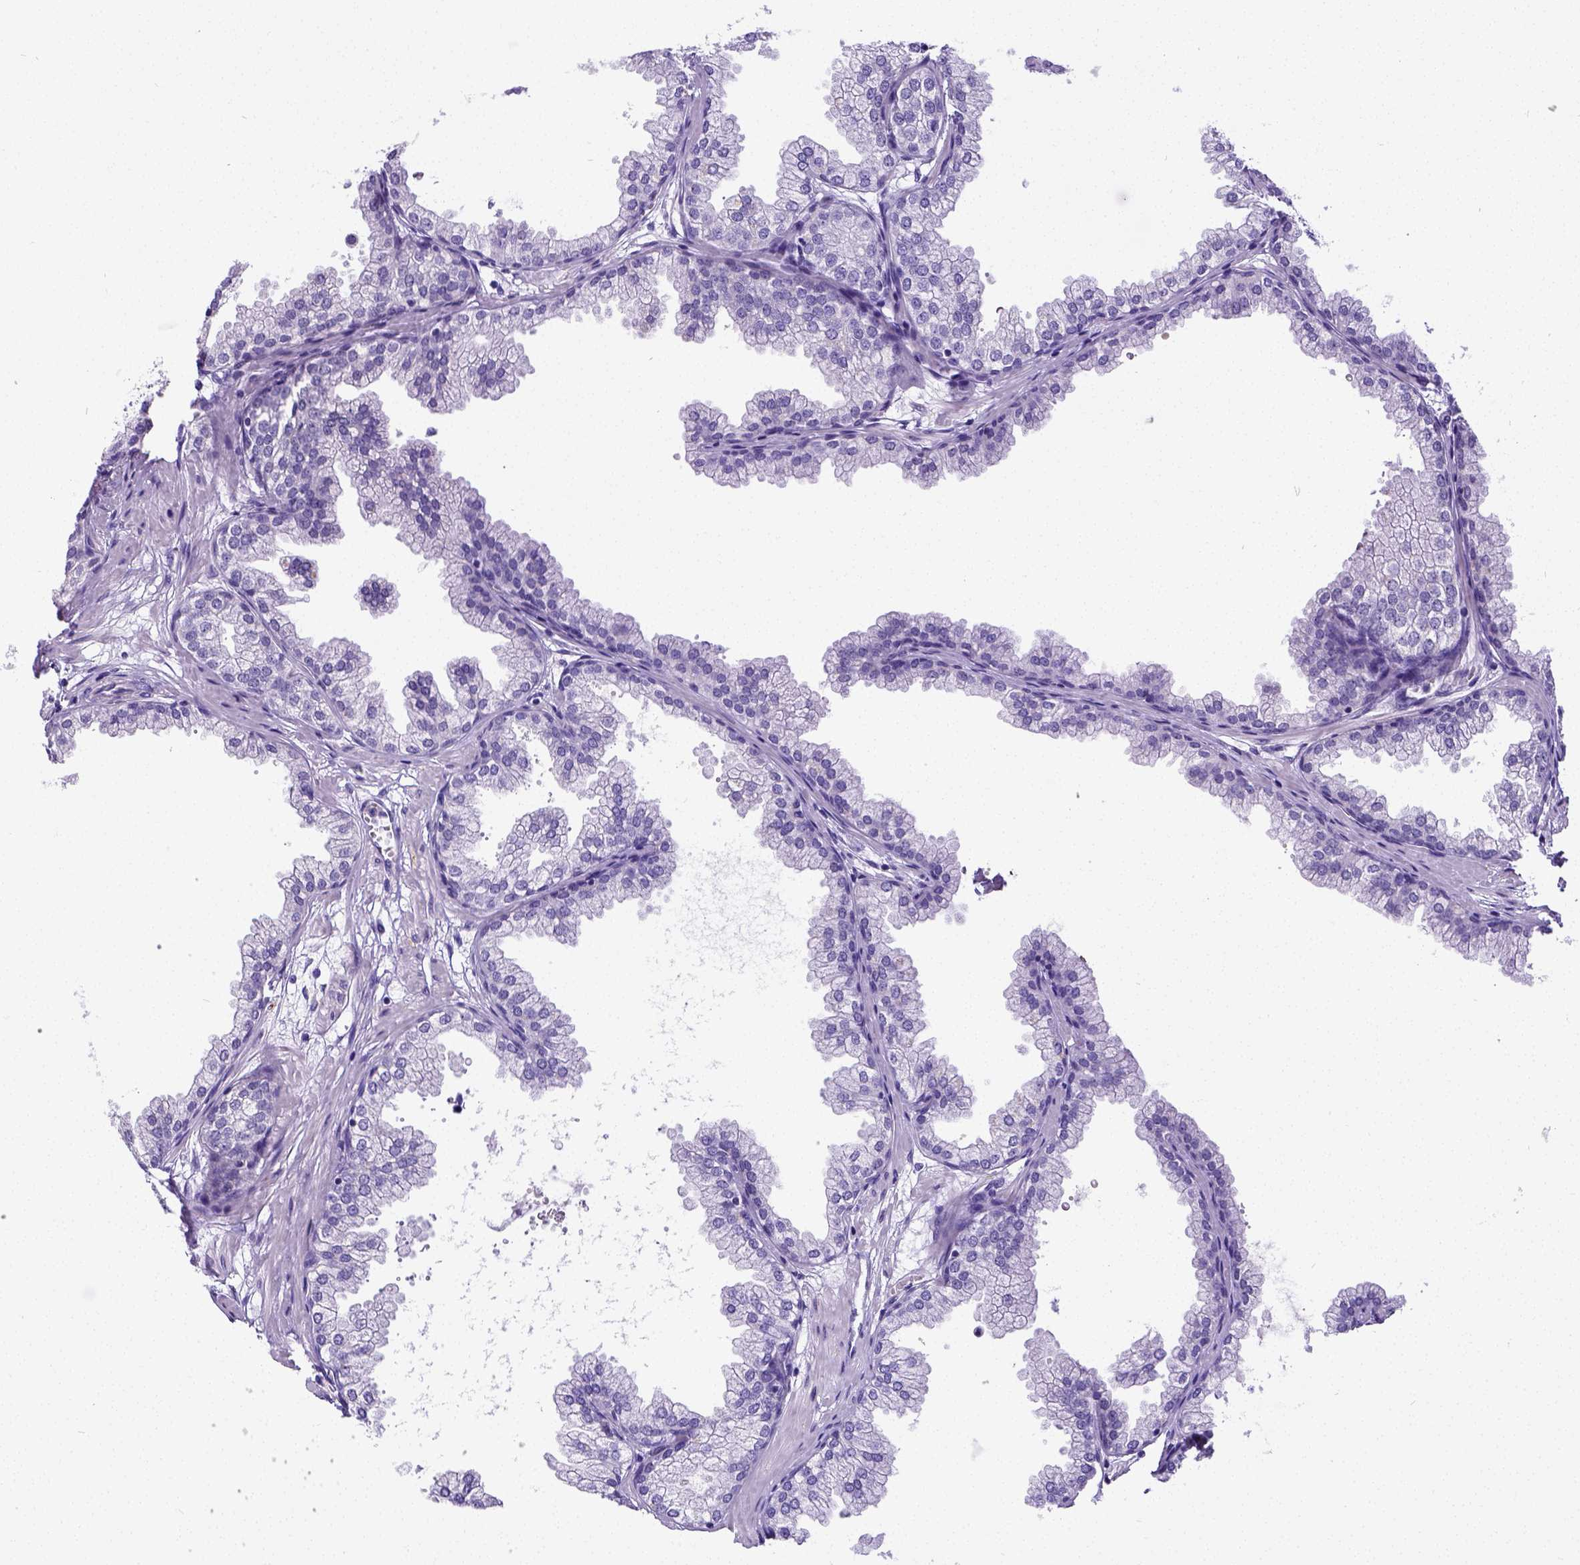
{"staining": {"intensity": "negative", "quantity": "none", "location": "none"}, "tissue": "prostate", "cell_type": "Glandular cells", "image_type": "normal", "snomed": [{"axis": "morphology", "description": "Normal tissue, NOS"}, {"axis": "topography", "description": "Prostate"}], "caption": "This is an IHC image of normal human prostate. There is no expression in glandular cells.", "gene": "SATB2", "patient": {"sex": "male", "age": 37}}